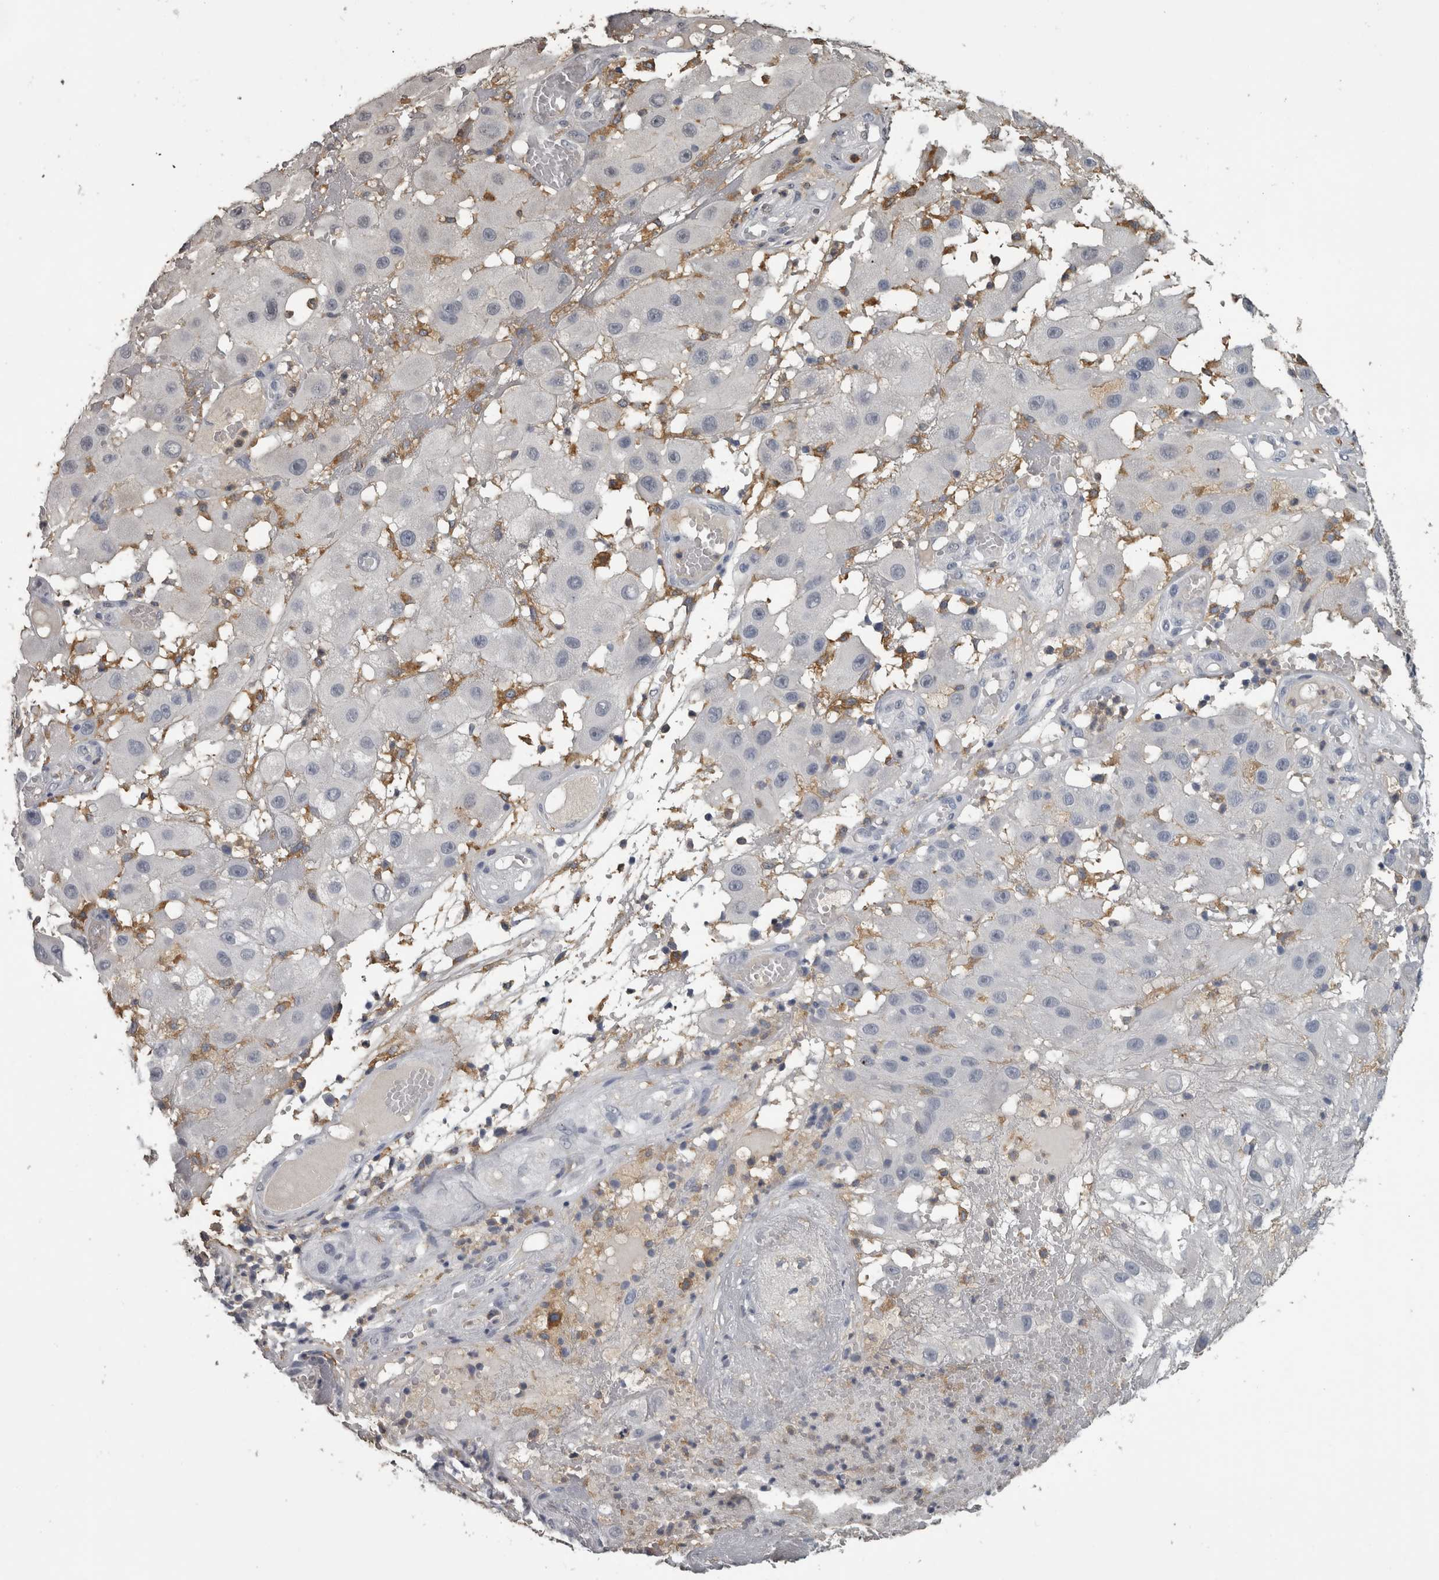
{"staining": {"intensity": "negative", "quantity": "none", "location": "none"}, "tissue": "melanoma", "cell_type": "Tumor cells", "image_type": "cancer", "snomed": [{"axis": "morphology", "description": "Malignant melanoma, NOS"}, {"axis": "topography", "description": "Skin"}], "caption": "Melanoma stained for a protein using IHC displays no expression tumor cells.", "gene": "PIK3AP1", "patient": {"sex": "female", "age": 81}}